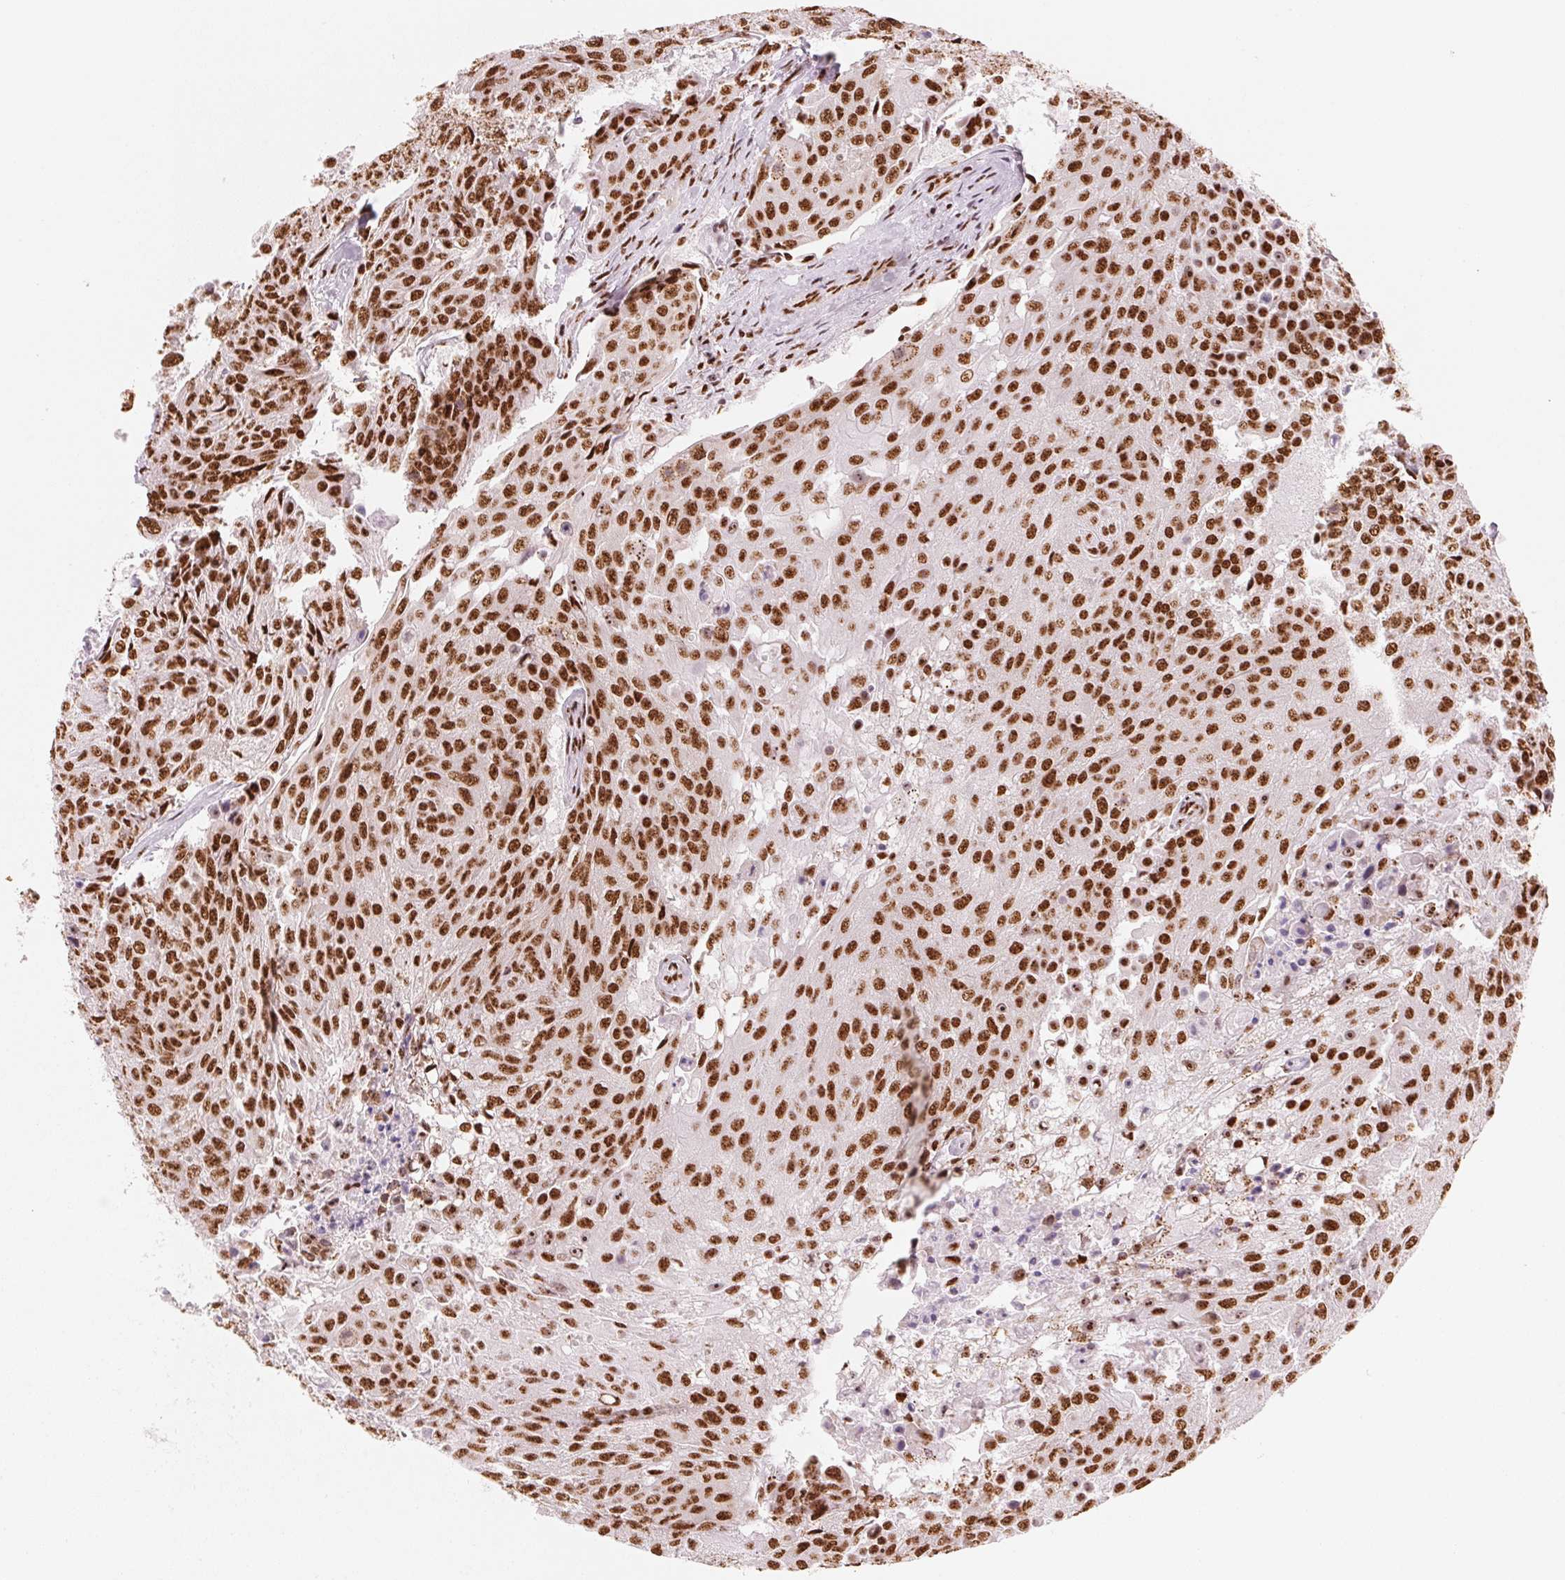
{"staining": {"intensity": "strong", "quantity": ">75%", "location": "nuclear"}, "tissue": "urothelial cancer", "cell_type": "Tumor cells", "image_type": "cancer", "snomed": [{"axis": "morphology", "description": "Urothelial carcinoma, High grade"}, {"axis": "topography", "description": "Urinary bladder"}], "caption": "High-grade urothelial carcinoma stained with DAB (3,3'-diaminobenzidine) immunohistochemistry exhibits high levels of strong nuclear positivity in approximately >75% of tumor cells.", "gene": "NXF1", "patient": {"sex": "female", "age": 63}}